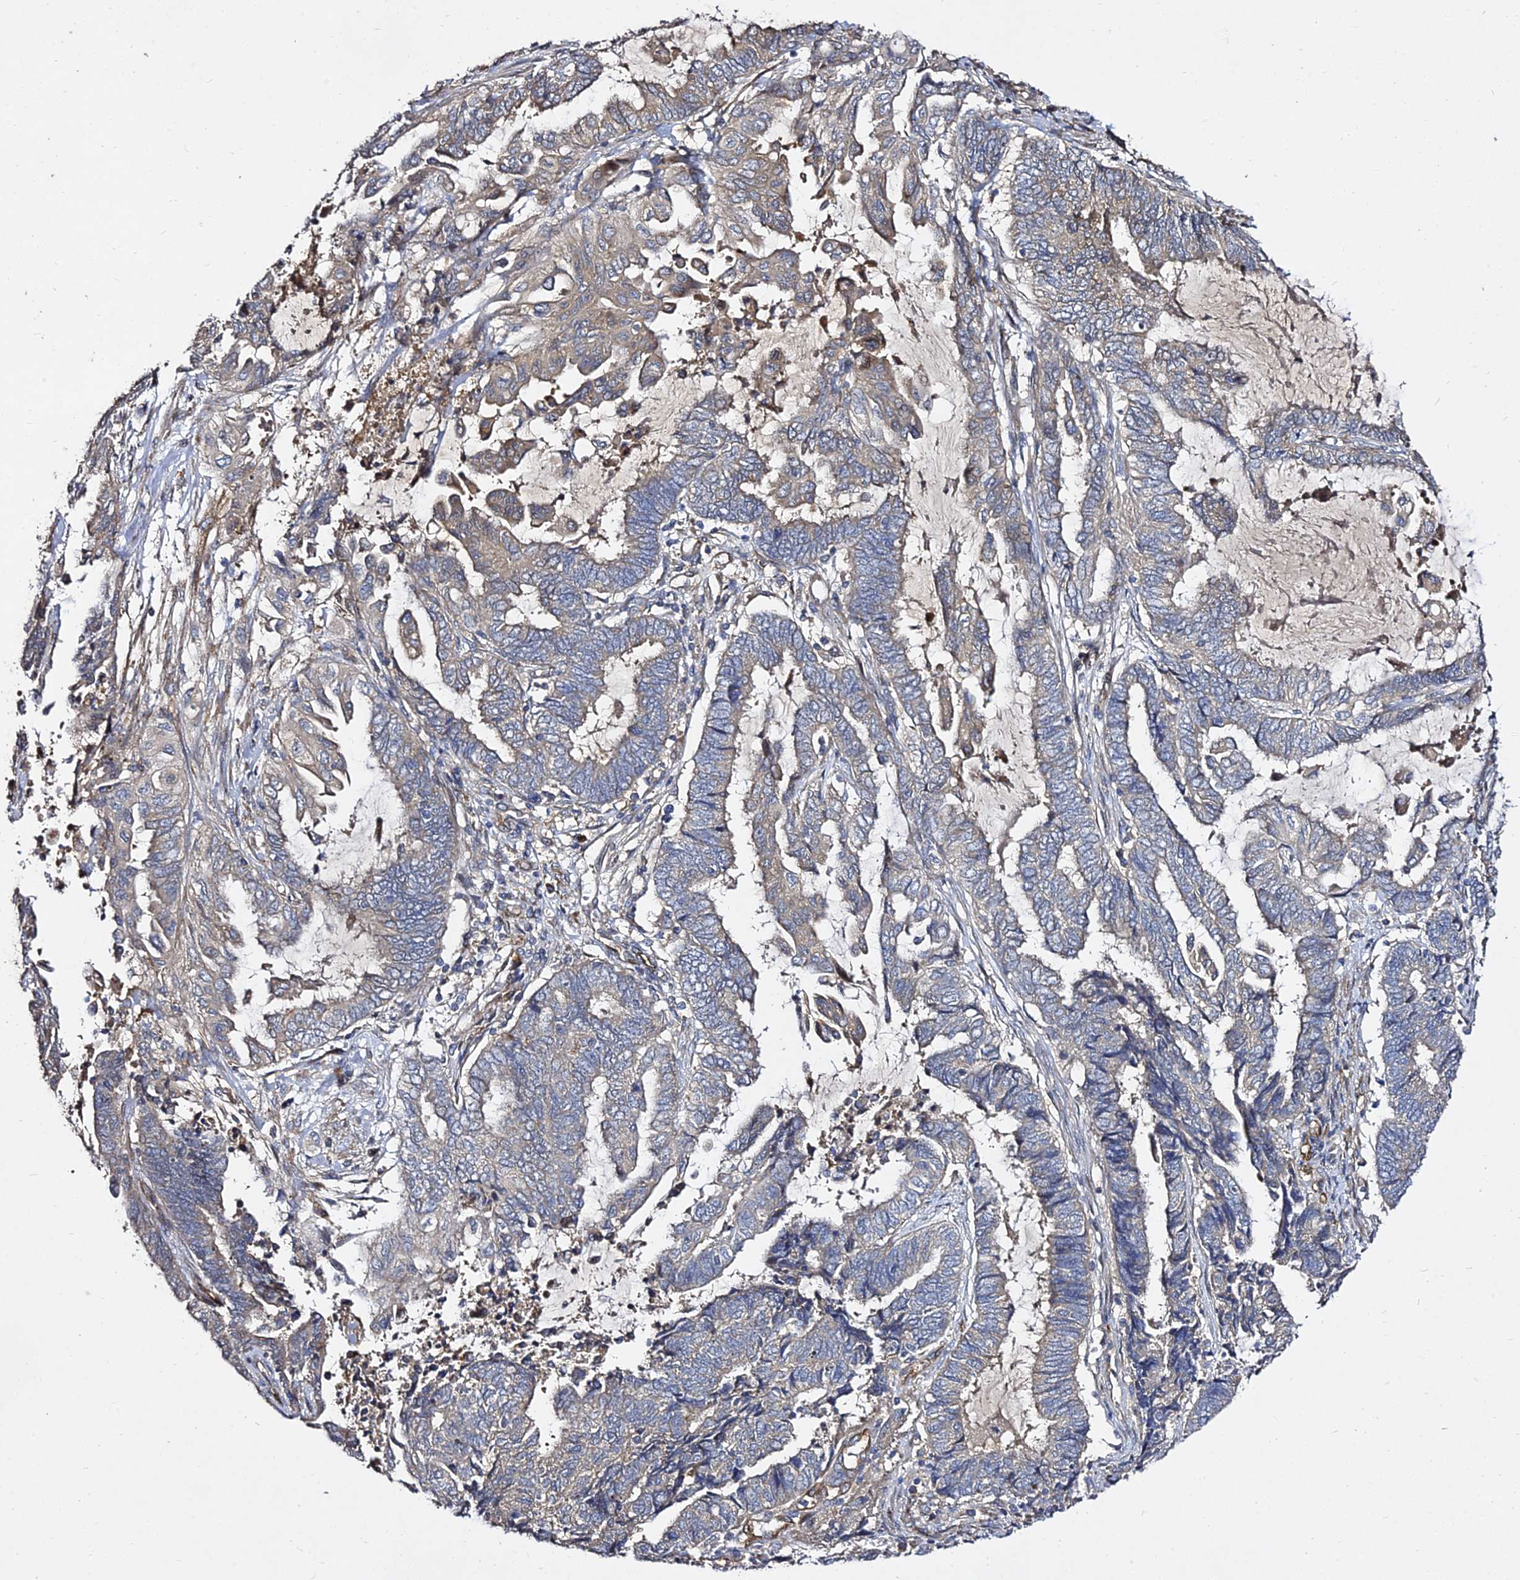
{"staining": {"intensity": "moderate", "quantity": "<25%", "location": "cytoplasmic/membranous"}, "tissue": "endometrial cancer", "cell_type": "Tumor cells", "image_type": "cancer", "snomed": [{"axis": "morphology", "description": "Adenocarcinoma, NOS"}, {"axis": "topography", "description": "Uterus"}, {"axis": "topography", "description": "Endometrium"}], "caption": "An image of human endometrial adenocarcinoma stained for a protein demonstrates moderate cytoplasmic/membranous brown staining in tumor cells. (Brightfield microscopy of DAB IHC at high magnification).", "gene": "GRTP1", "patient": {"sex": "female", "age": 70}}